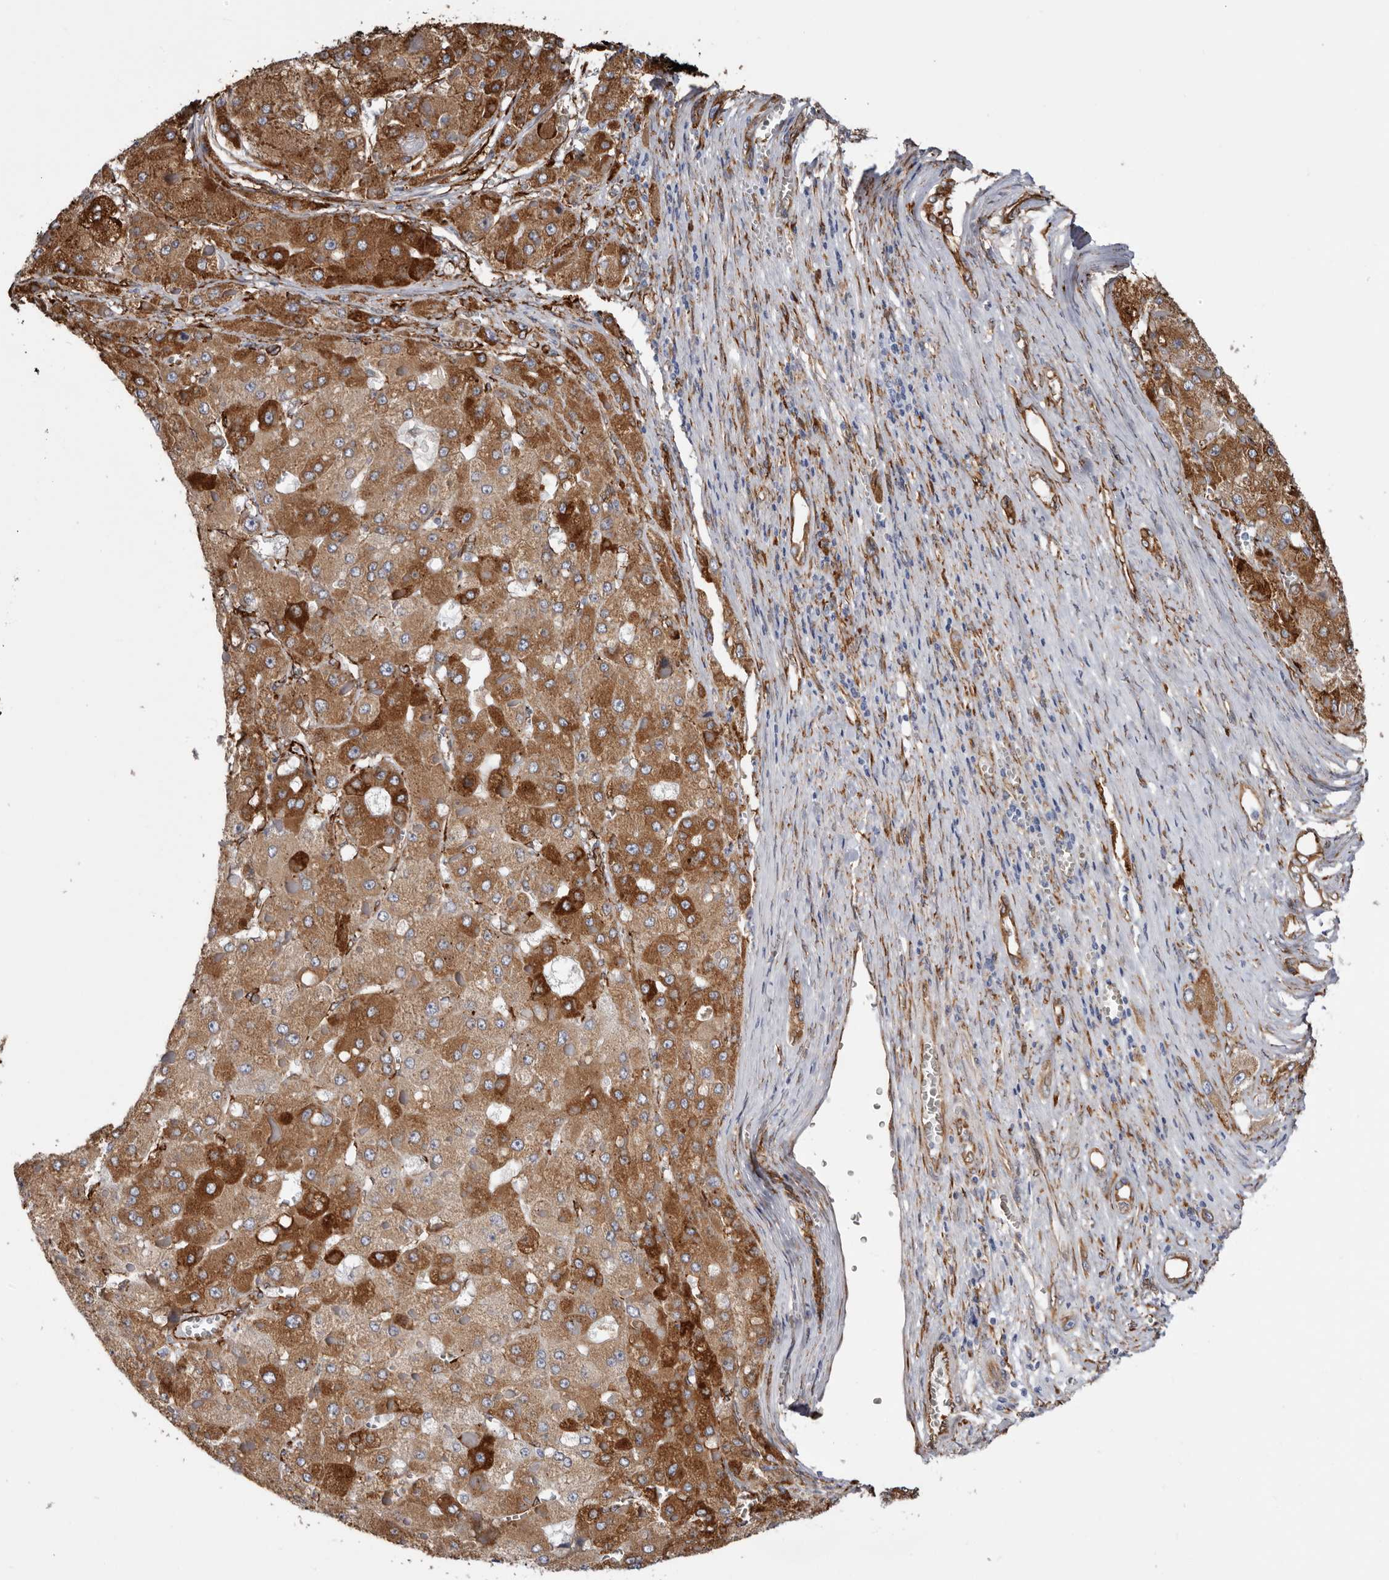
{"staining": {"intensity": "strong", "quantity": ">75%", "location": "cytoplasmic/membranous"}, "tissue": "liver cancer", "cell_type": "Tumor cells", "image_type": "cancer", "snomed": [{"axis": "morphology", "description": "Carcinoma, Hepatocellular, NOS"}, {"axis": "topography", "description": "Liver"}], "caption": "A micrograph of human liver cancer (hepatocellular carcinoma) stained for a protein displays strong cytoplasmic/membranous brown staining in tumor cells. Nuclei are stained in blue.", "gene": "SEMA3E", "patient": {"sex": "female", "age": 73}}